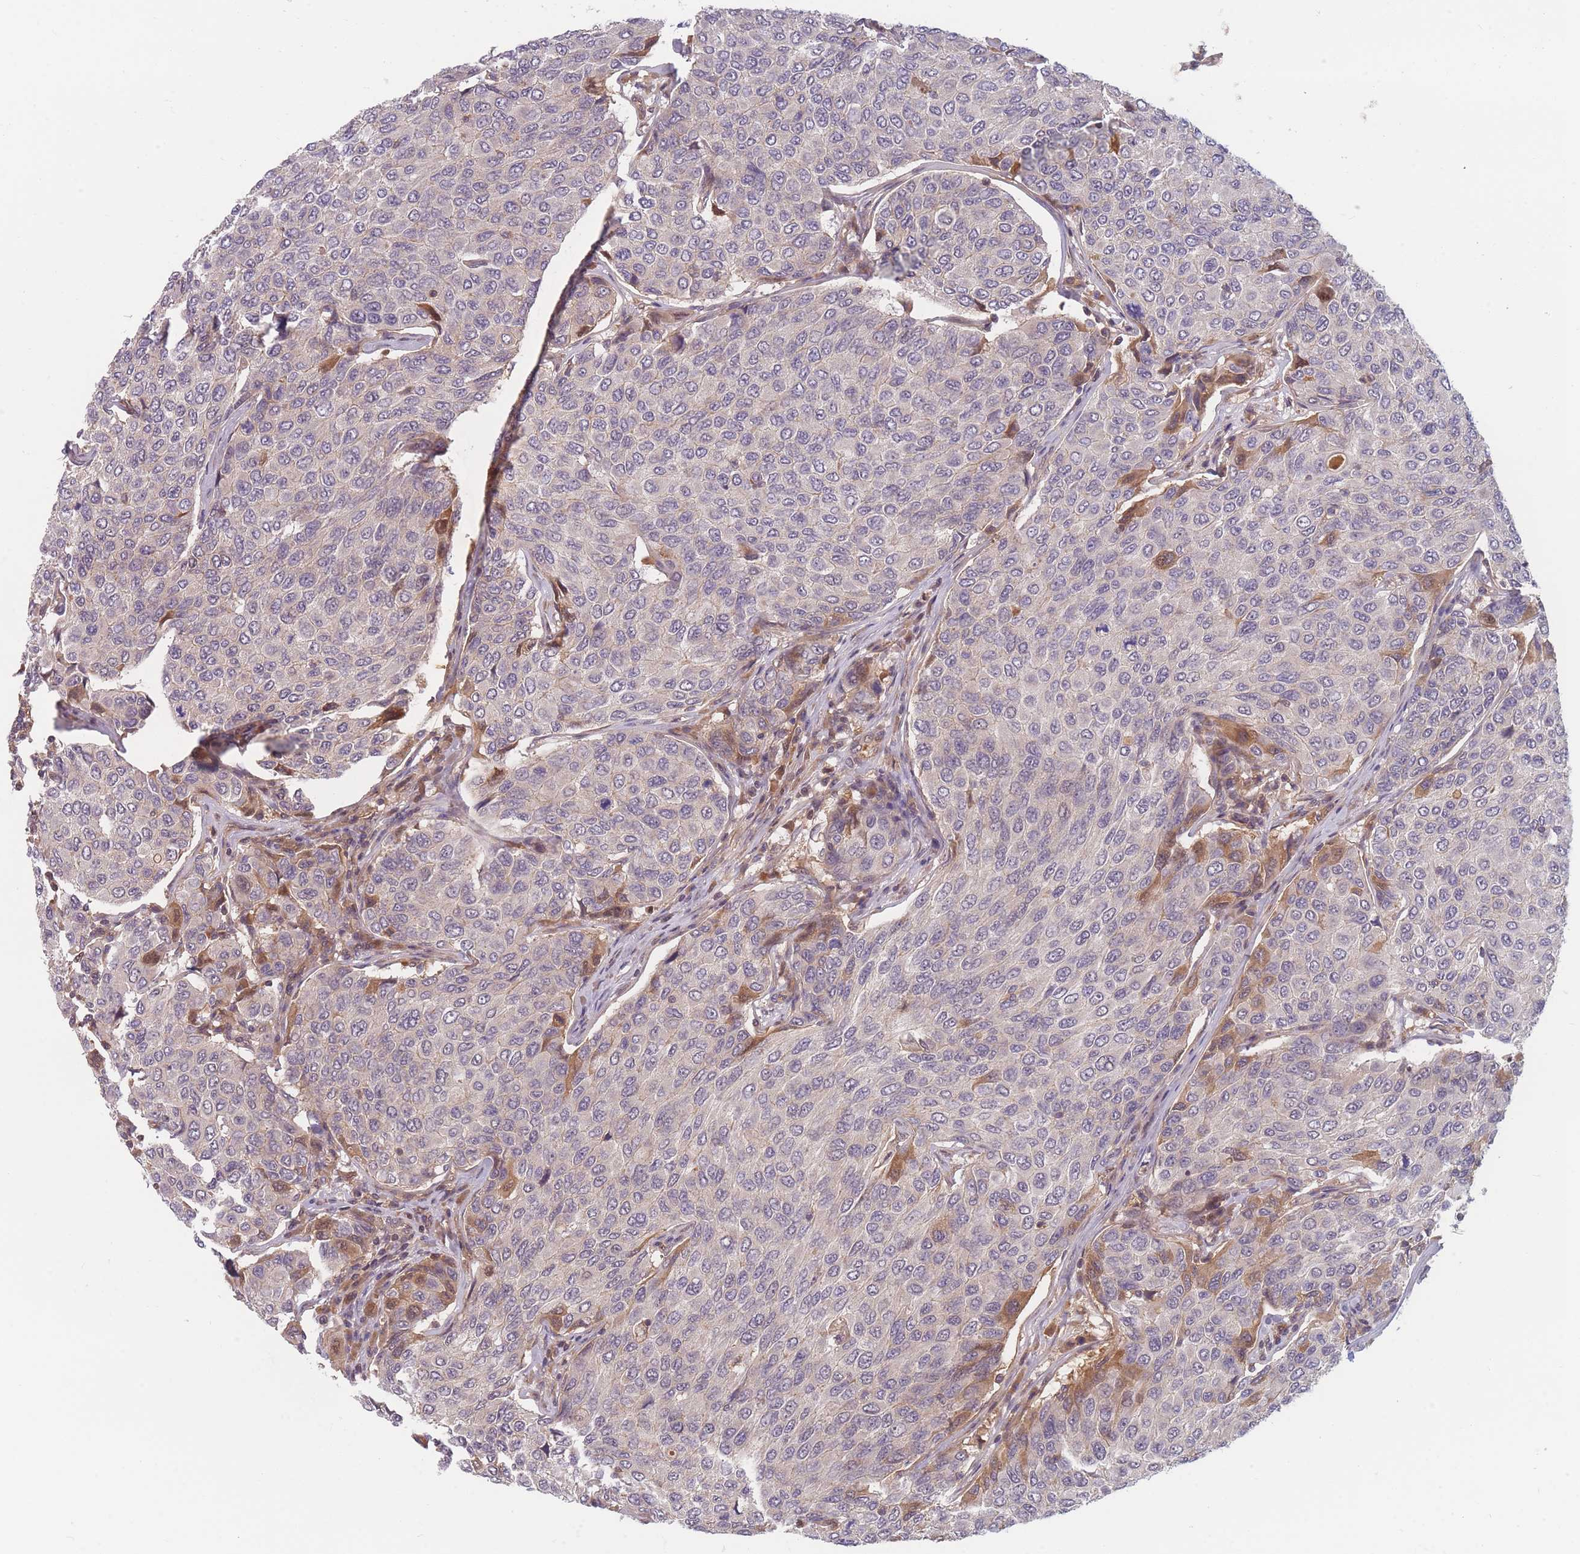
{"staining": {"intensity": "negative", "quantity": "none", "location": "none"}, "tissue": "breast cancer", "cell_type": "Tumor cells", "image_type": "cancer", "snomed": [{"axis": "morphology", "description": "Duct carcinoma"}, {"axis": "topography", "description": "Breast"}], "caption": "An IHC micrograph of breast intraductal carcinoma is shown. There is no staining in tumor cells of breast intraductal carcinoma.", "gene": "FAM153A", "patient": {"sex": "female", "age": 55}}